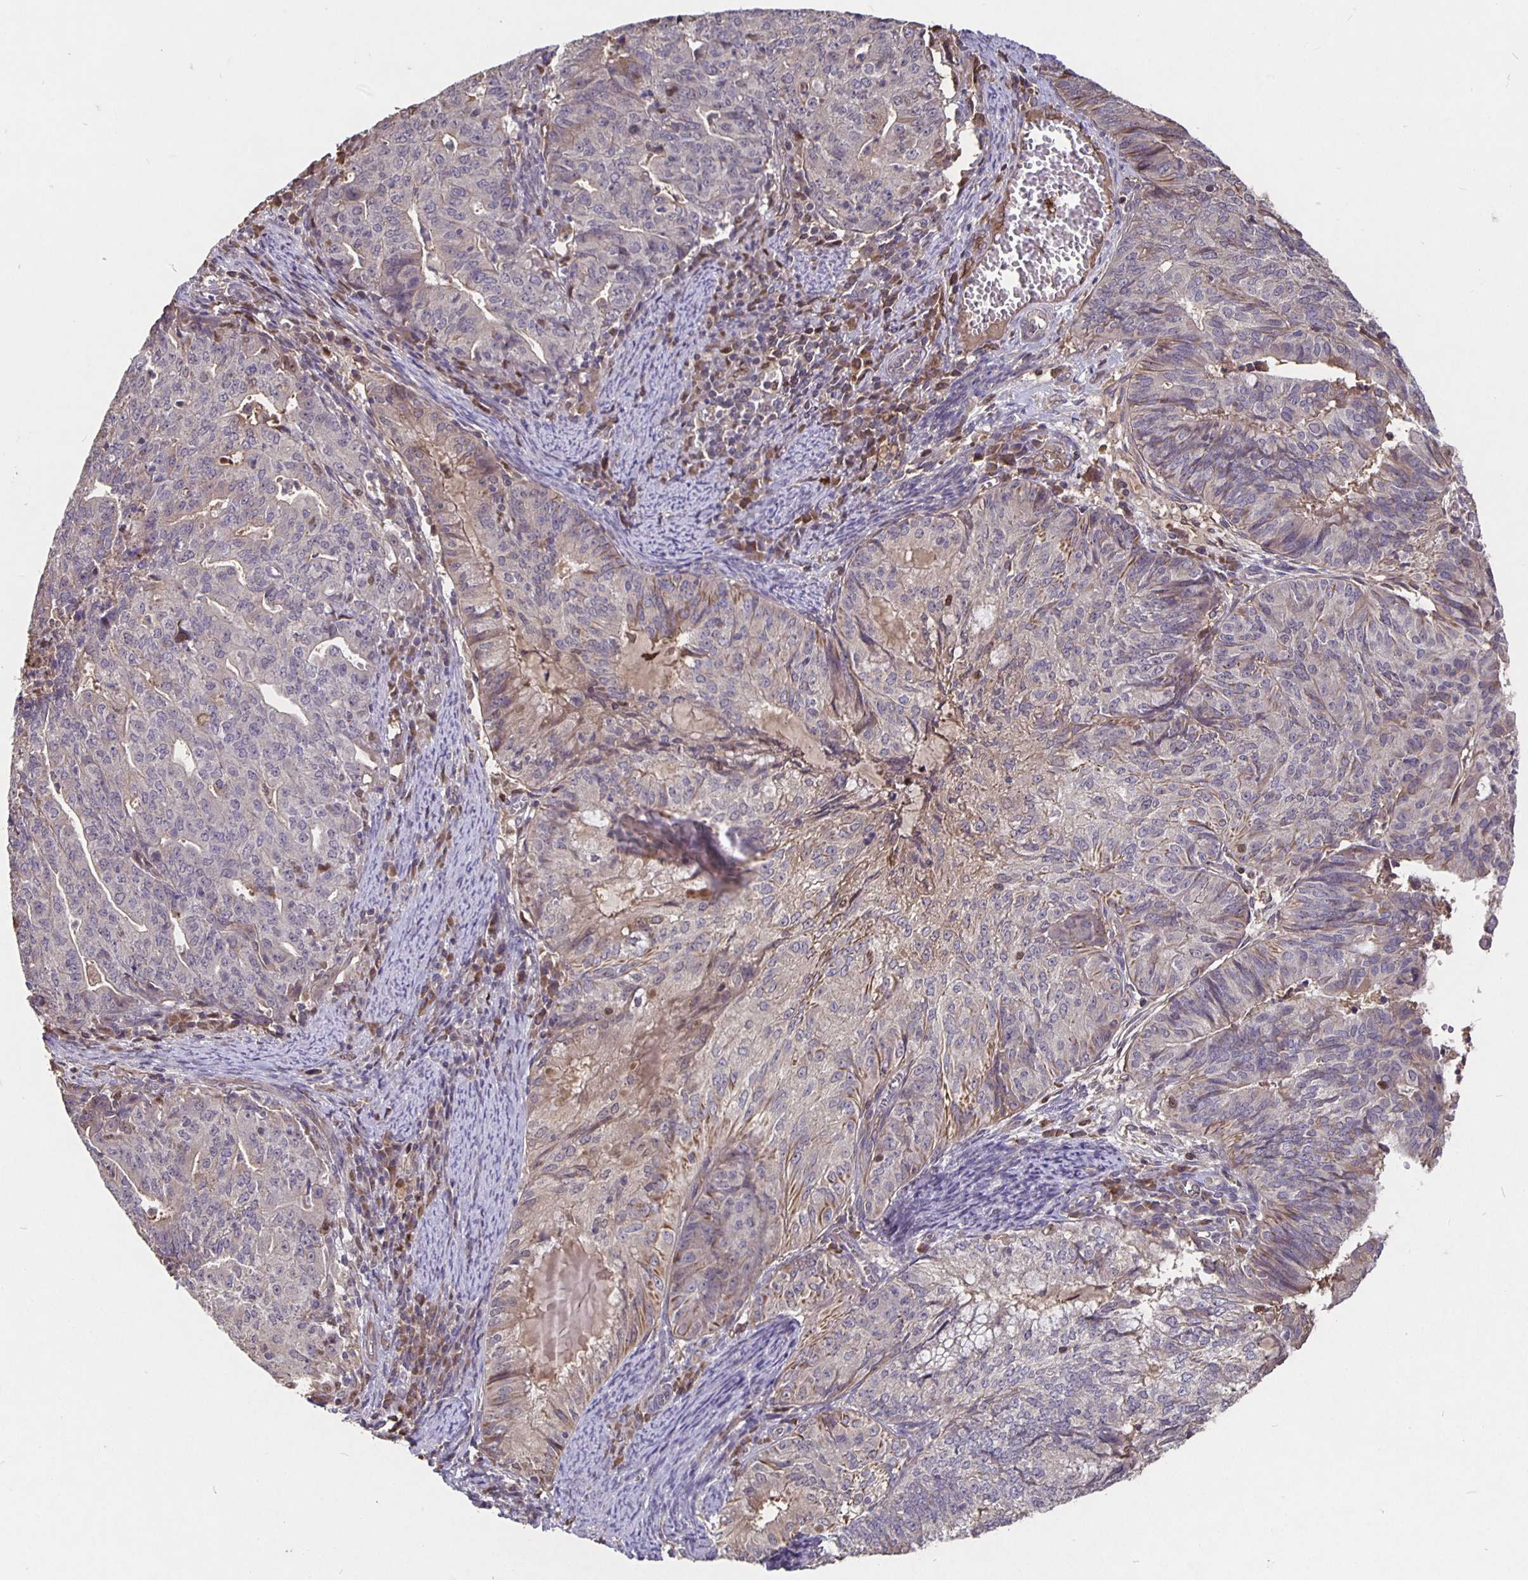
{"staining": {"intensity": "negative", "quantity": "none", "location": "none"}, "tissue": "endometrial cancer", "cell_type": "Tumor cells", "image_type": "cancer", "snomed": [{"axis": "morphology", "description": "Adenocarcinoma, NOS"}, {"axis": "topography", "description": "Endometrium"}], "caption": "High power microscopy micrograph of an immunohistochemistry (IHC) image of adenocarcinoma (endometrial), revealing no significant positivity in tumor cells.", "gene": "NOG", "patient": {"sex": "female", "age": 82}}